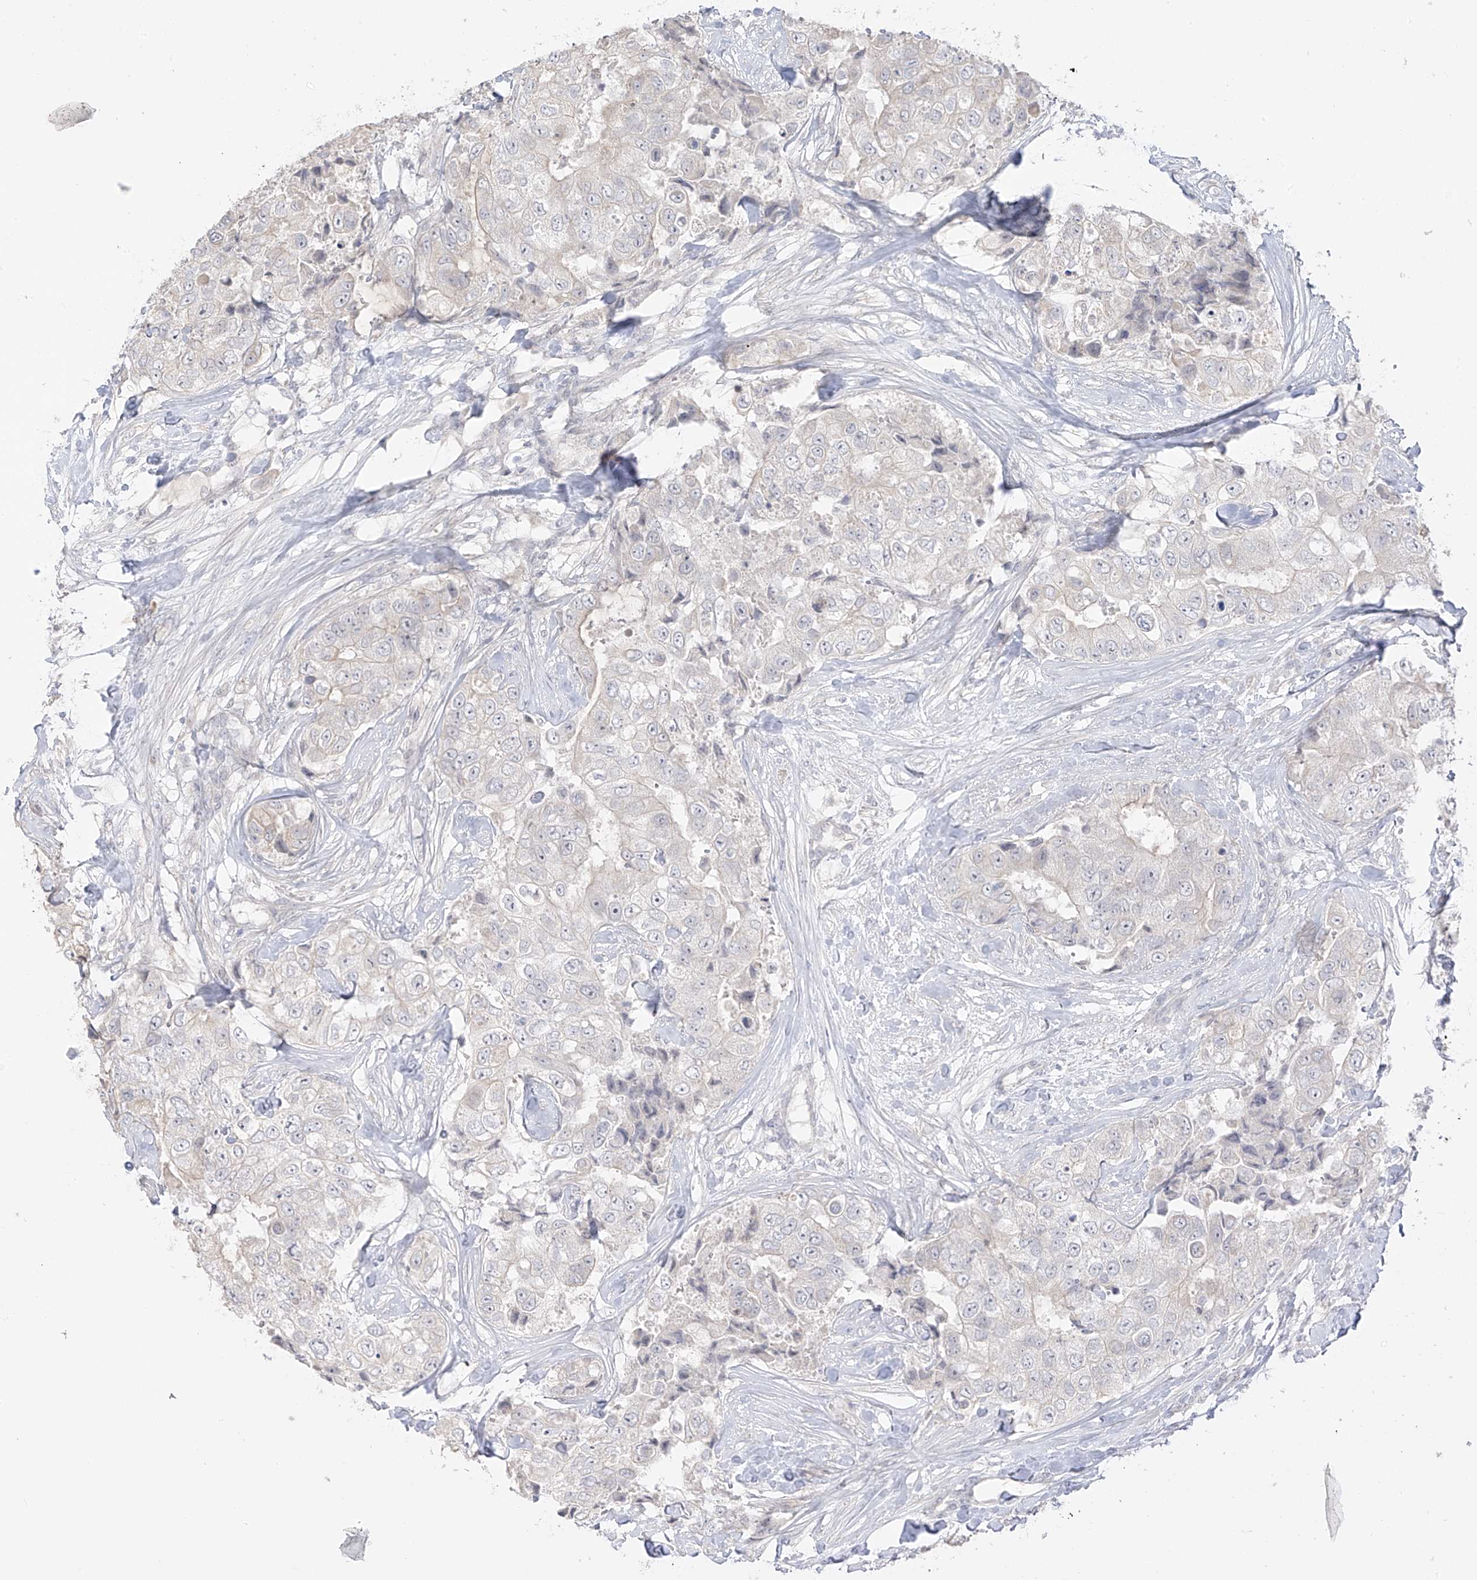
{"staining": {"intensity": "negative", "quantity": "none", "location": "none"}, "tissue": "breast cancer", "cell_type": "Tumor cells", "image_type": "cancer", "snomed": [{"axis": "morphology", "description": "Duct carcinoma"}, {"axis": "topography", "description": "Breast"}], "caption": "Tumor cells are negative for brown protein staining in breast cancer. The staining was performed using DAB to visualize the protein expression in brown, while the nuclei were stained in blue with hematoxylin (Magnification: 20x).", "gene": "DCDC2", "patient": {"sex": "female", "age": 62}}